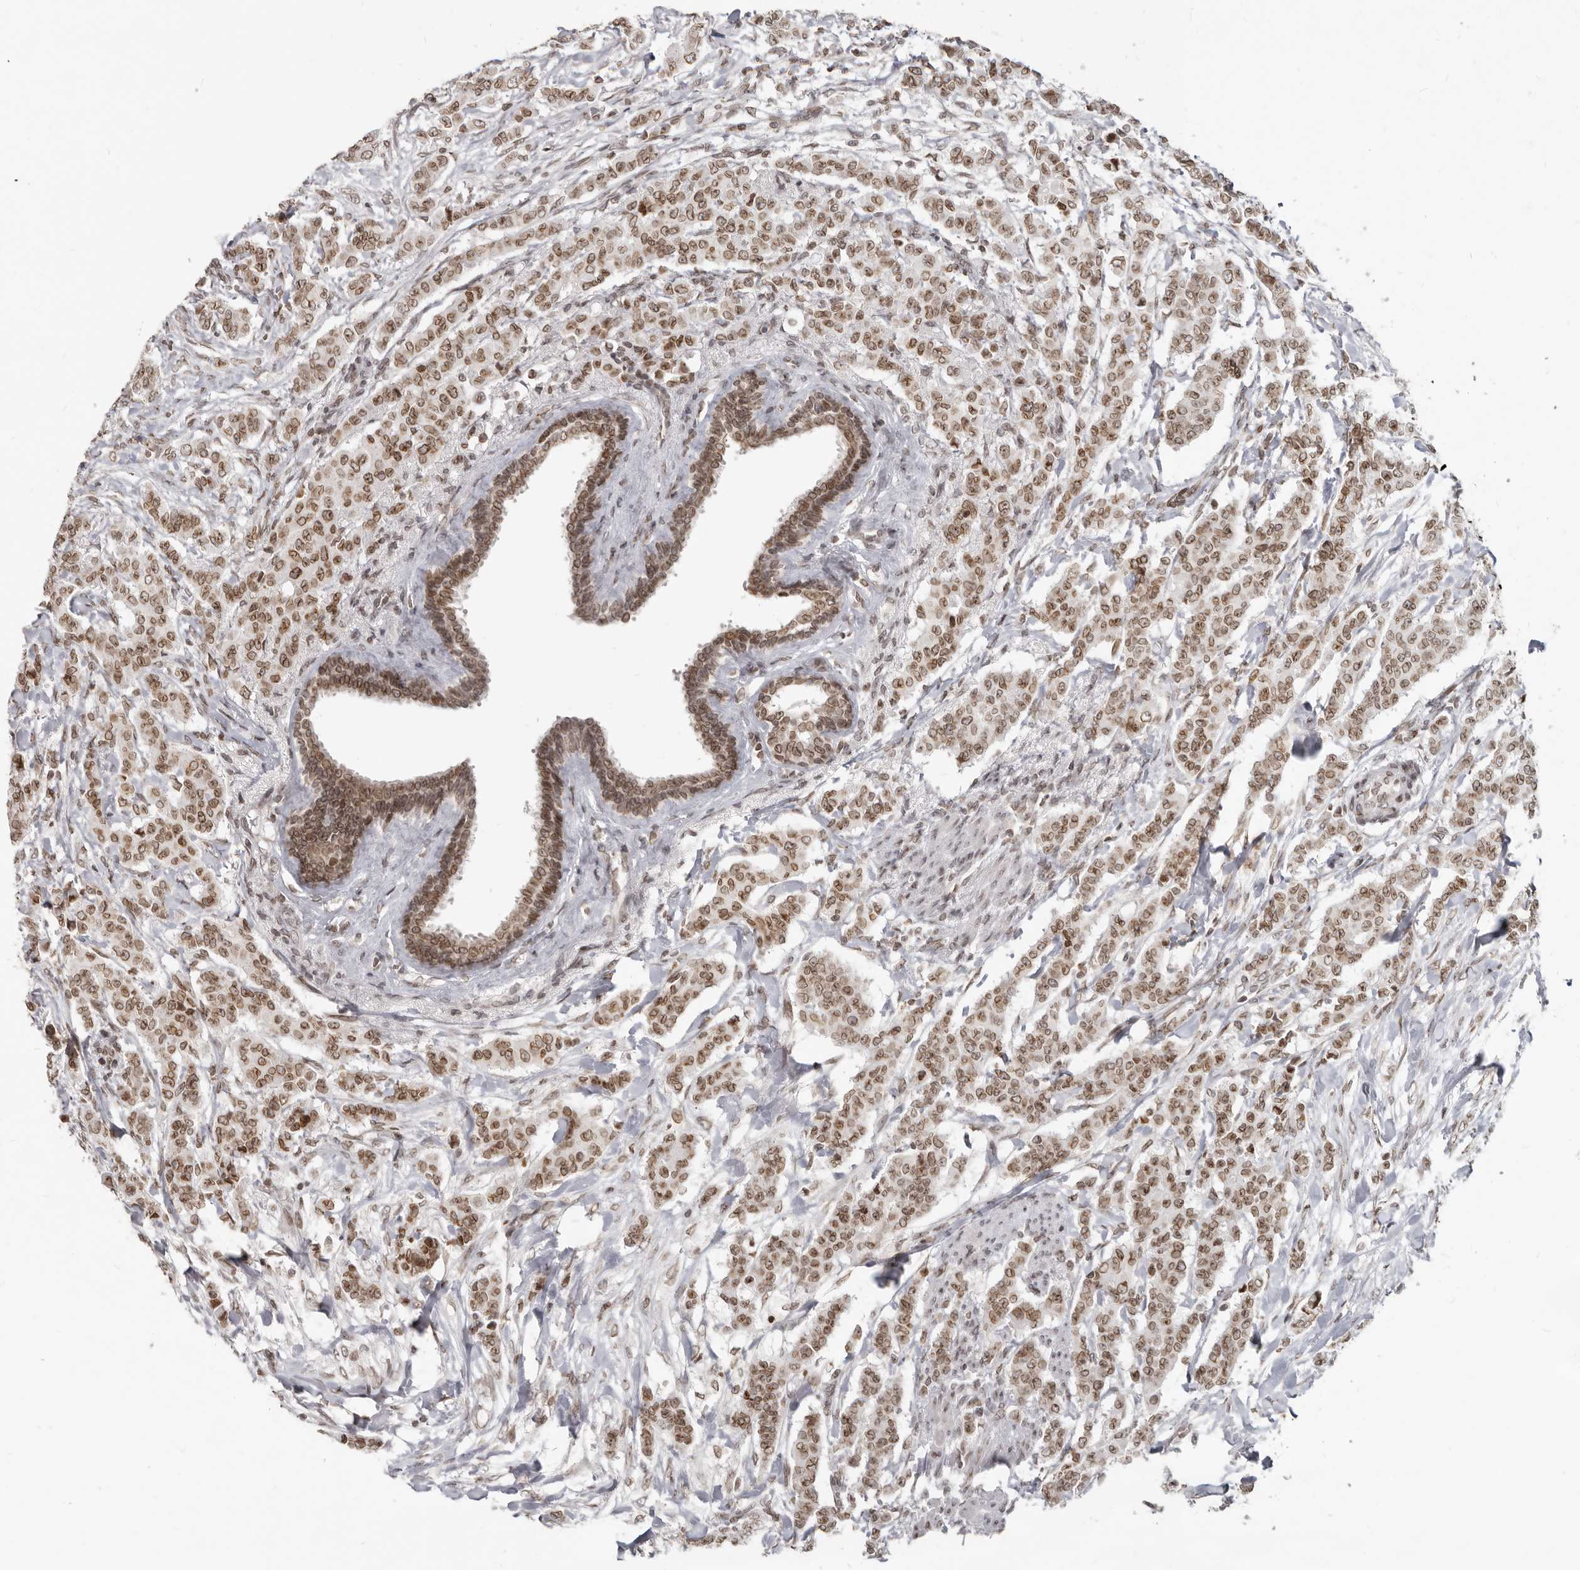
{"staining": {"intensity": "moderate", "quantity": ">75%", "location": "cytoplasmic/membranous,nuclear"}, "tissue": "breast cancer", "cell_type": "Tumor cells", "image_type": "cancer", "snomed": [{"axis": "morphology", "description": "Duct carcinoma"}, {"axis": "topography", "description": "Breast"}], "caption": "Protein analysis of breast cancer tissue exhibits moderate cytoplasmic/membranous and nuclear staining in about >75% of tumor cells.", "gene": "NUP153", "patient": {"sex": "female", "age": 40}}